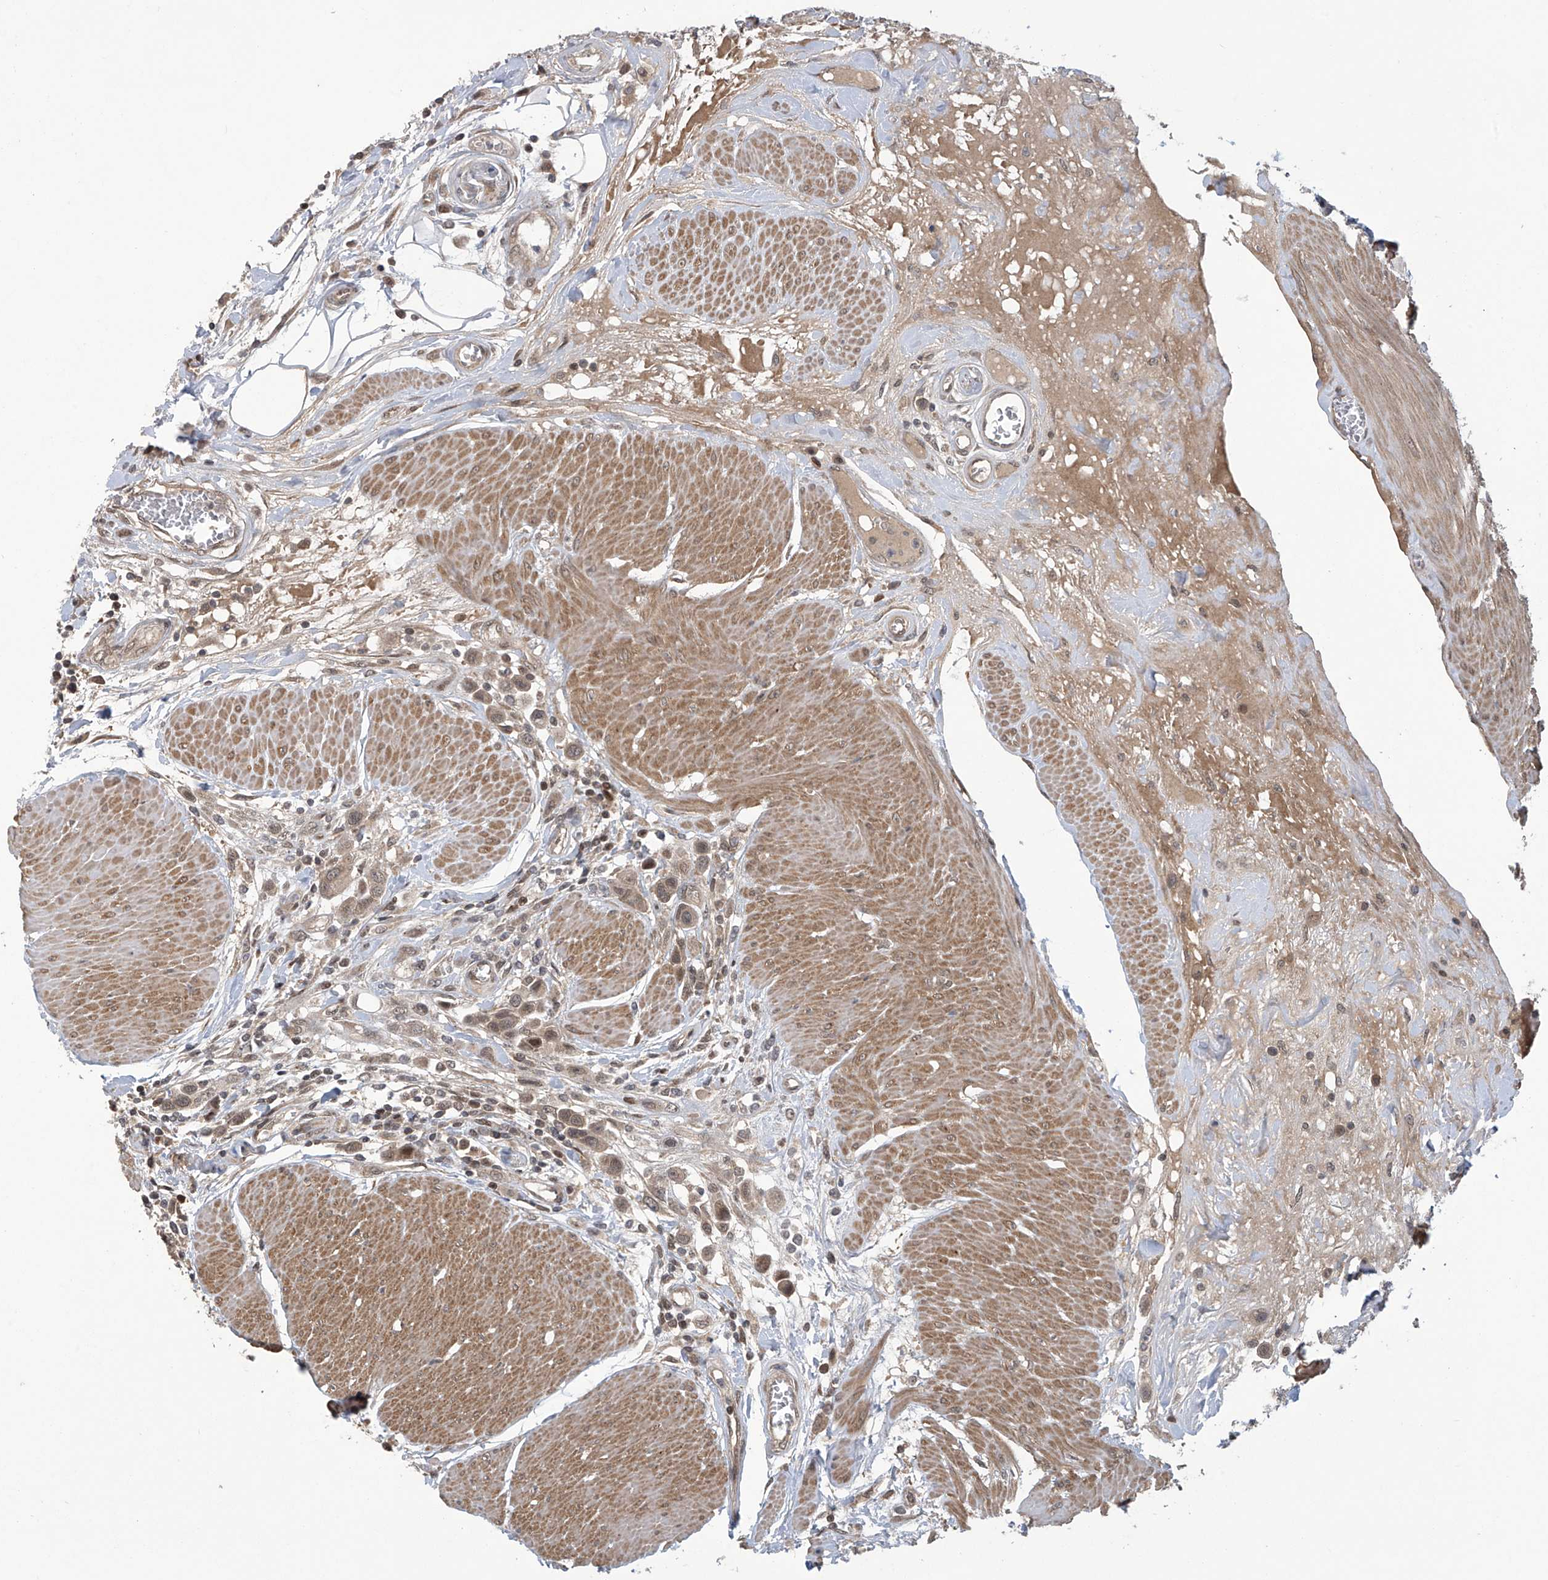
{"staining": {"intensity": "weak", "quantity": ">75%", "location": "nuclear"}, "tissue": "urothelial cancer", "cell_type": "Tumor cells", "image_type": "cancer", "snomed": [{"axis": "morphology", "description": "Urothelial carcinoma, High grade"}, {"axis": "topography", "description": "Urinary bladder"}], "caption": "Immunohistochemical staining of urothelial carcinoma (high-grade) reveals low levels of weak nuclear protein staining in approximately >75% of tumor cells.", "gene": "ABHD13", "patient": {"sex": "male", "age": 50}}